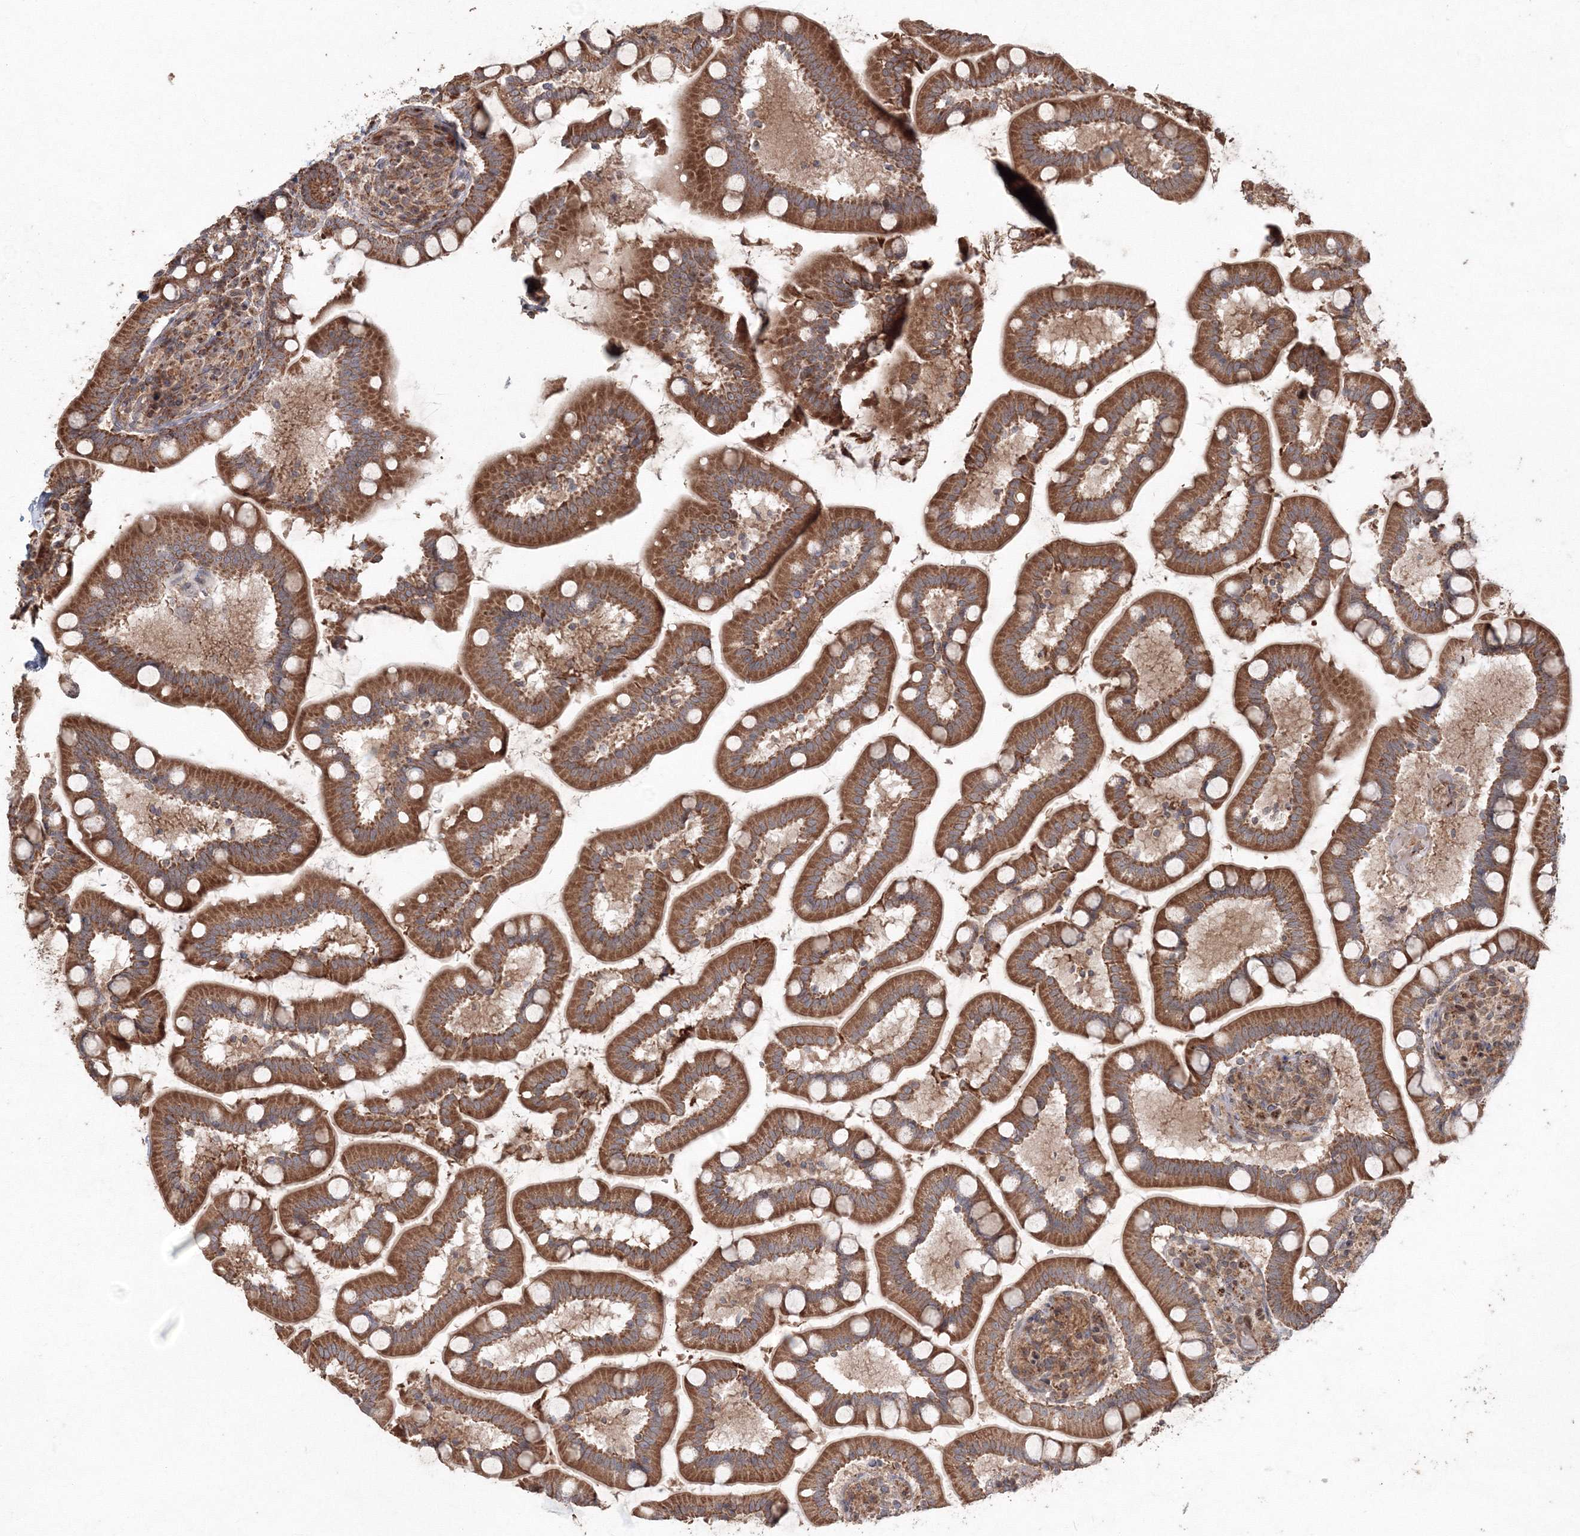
{"staining": {"intensity": "strong", "quantity": ">75%", "location": "cytoplasmic/membranous"}, "tissue": "small intestine", "cell_type": "Glandular cells", "image_type": "normal", "snomed": [{"axis": "morphology", "description": "Normal tissue, NOS"}, {"axis": "topography", "description": "Small intestine"}], "caption": "Brown immunohistochemical staining in normal small intestine shows strong cytoplasmic/membranous positivity in about >75% of glandular cells. The staining was performed using DAB (3,3'-diaminobenzidine), with brown indicating positive protein expression. Nuclei are stained blue with hematoxylin.", "gene": "ANAPC16", "patient": {"sex": "female", "age": 64}}